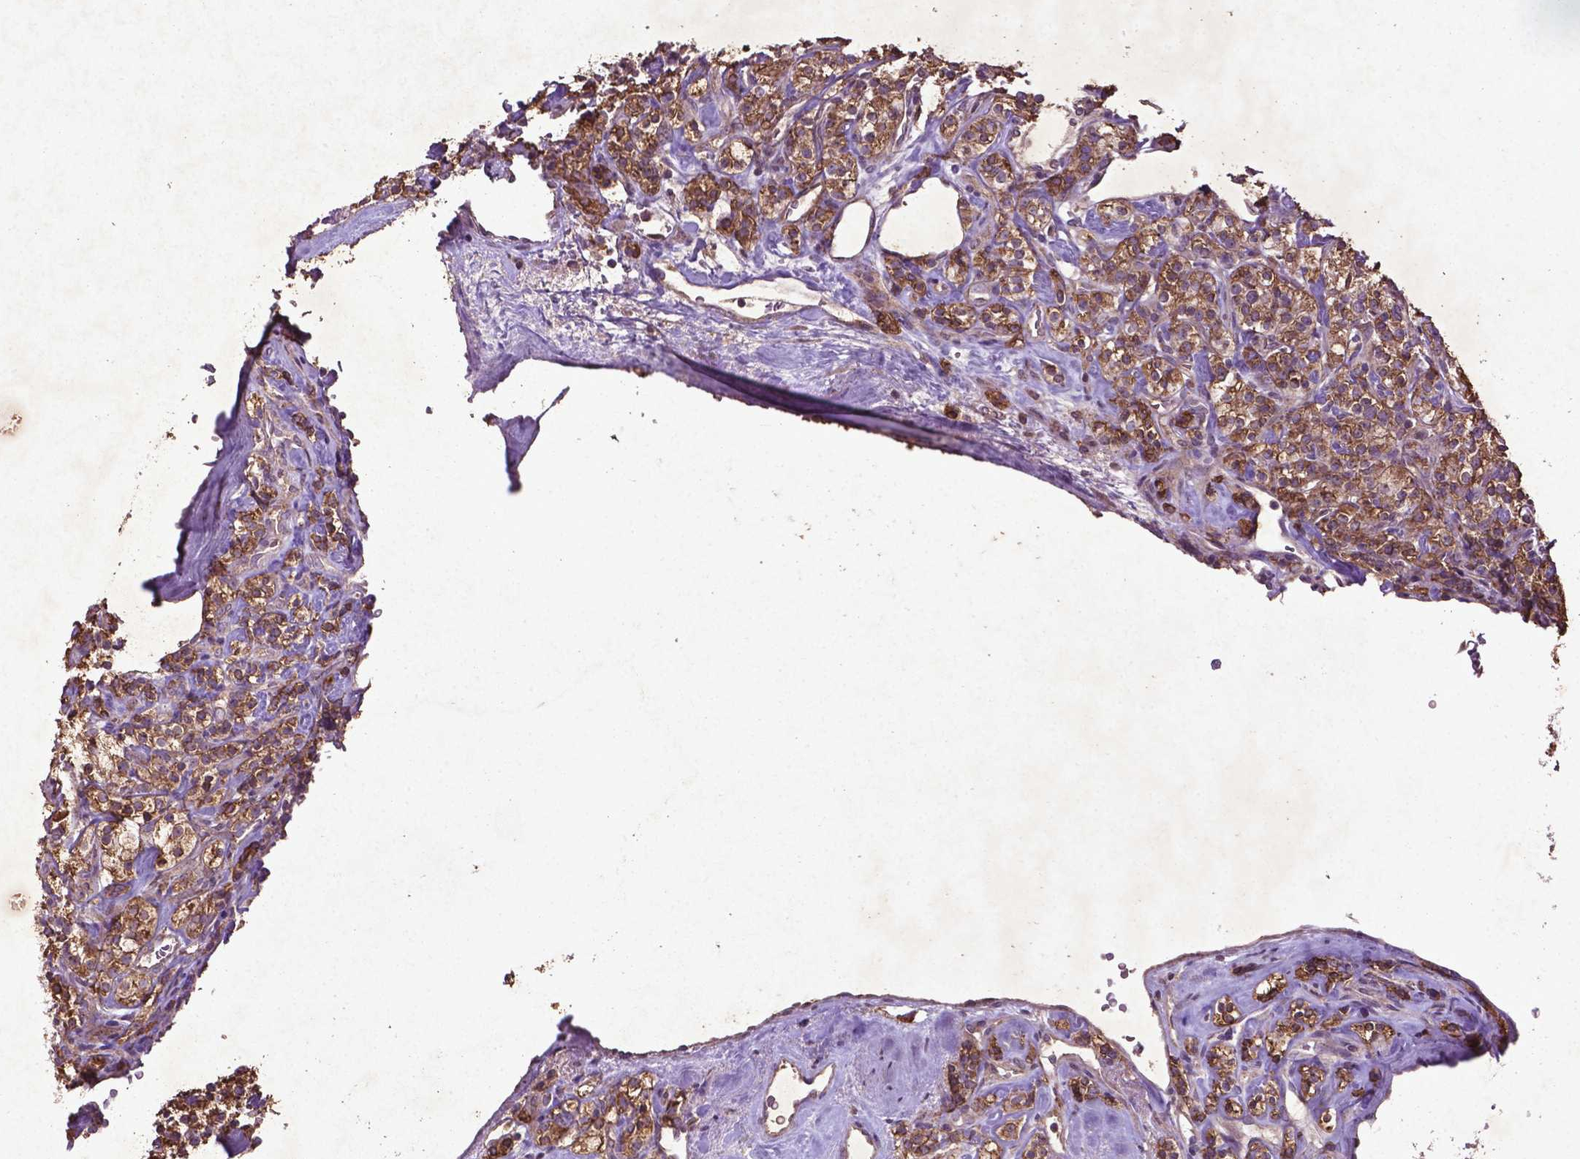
{"staining": {"intensity": "moderate", "quantity": ">75%", "location": "cytoplasmic/membranous"}, "tissue": "renal cancer", "cell_type": "Tumor cells", "image_type": "cancer", "snomed": [{"axis": "morphology", "description": "Adenocarcinoma, NOS"}, {"axis": "topography", "description": "Kidney"}], "caption": "Immunohistochemistry histopathology image of neoplastic tissue: human adenocarcinoma (renal) stained using immunohistochemistry (IHC) exhibits medium levels of moderate protein expression localized specifically in the cytoplasmic/membranous of tumor cells, appearing as a cytoplasmic/membranous brown color.", "gene": "MTOR", "patient": {"sex": "male", "age": 77}}